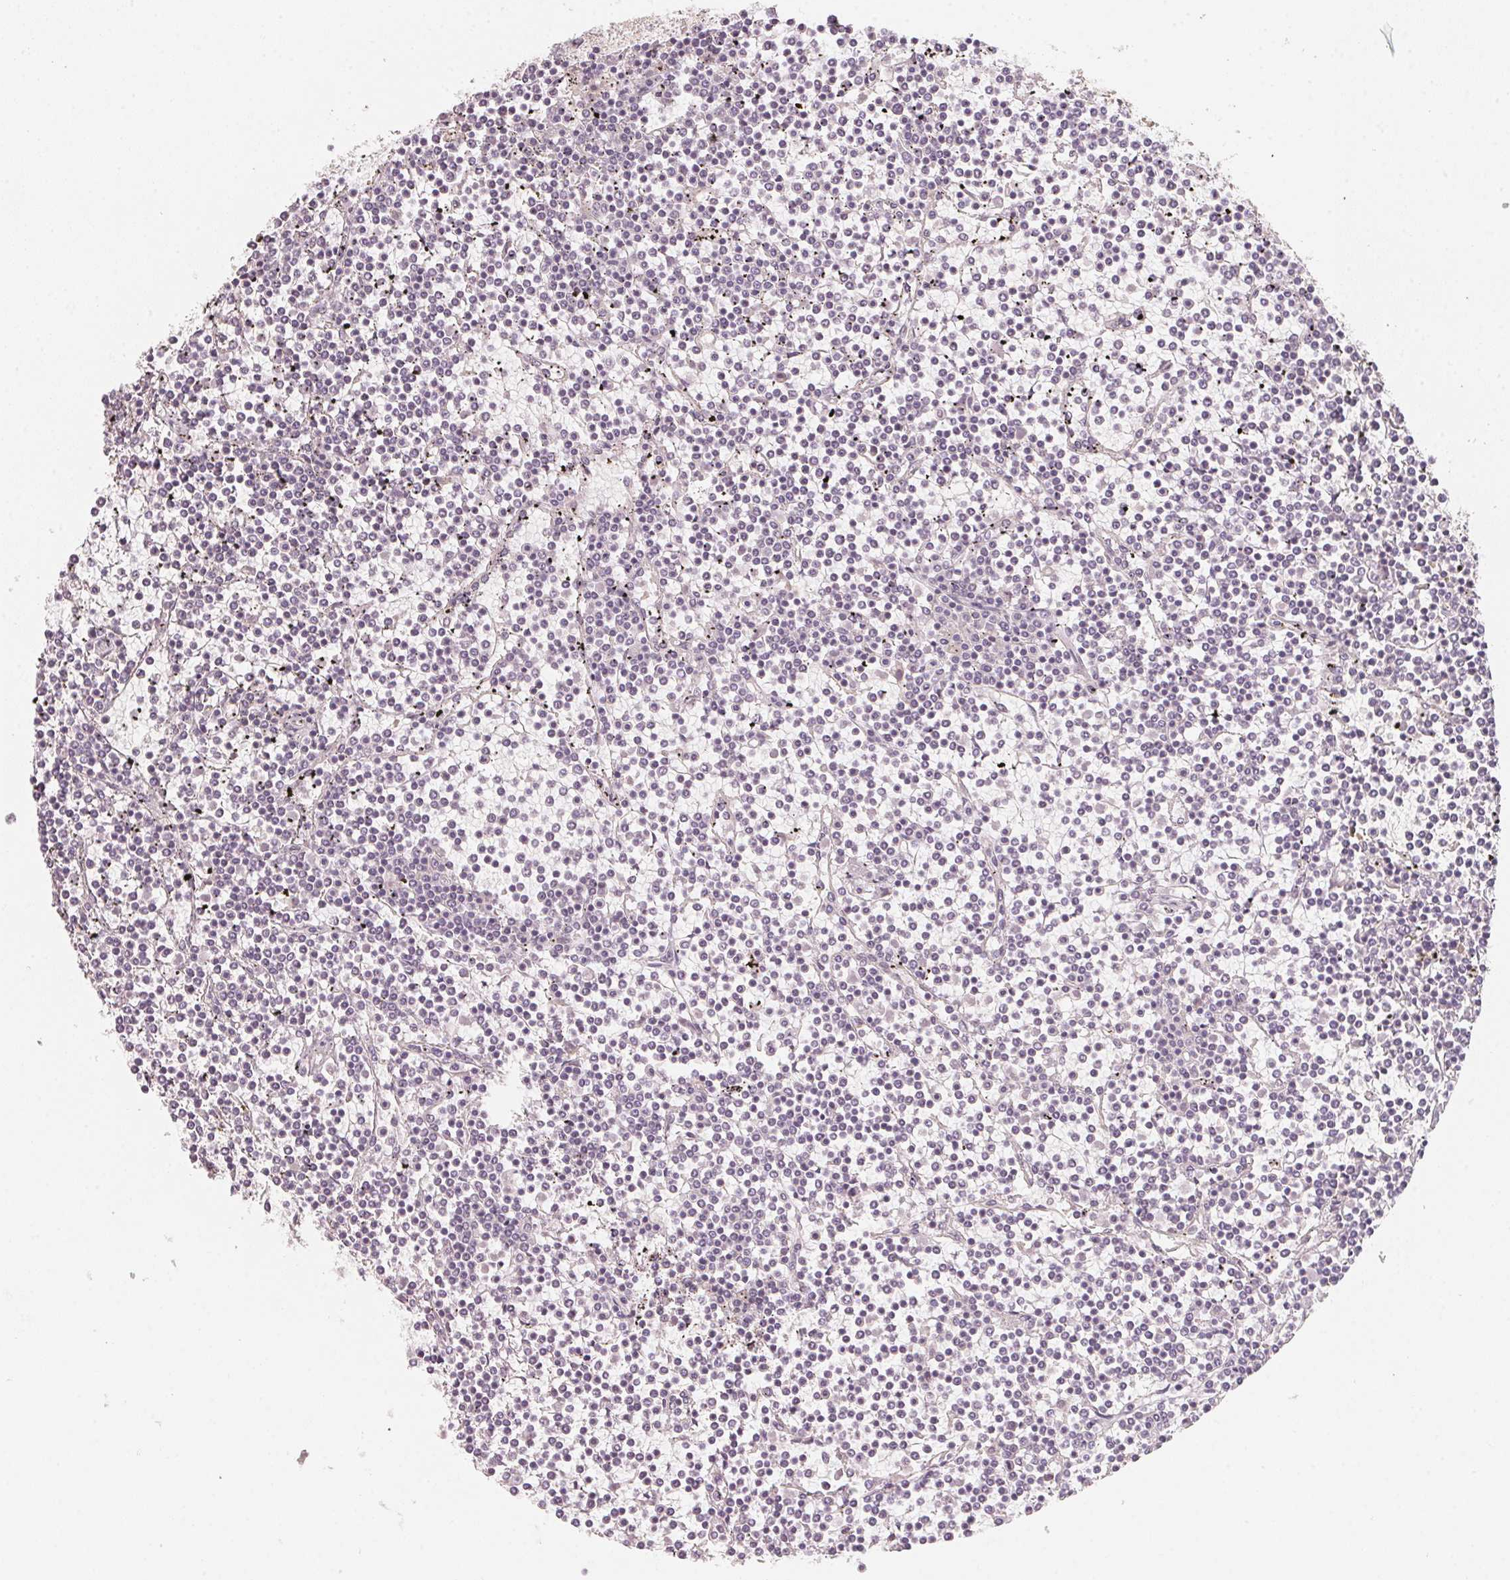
{"staining": {"intensity": "negative", "quantity": "none", "location": "none"}, "tissue": "lymphoma", "cell_type": "Tumor cells", "image_type": "cancer", "snomed": [{"axis": "morphology", "description": "Malignant lymphoma, non-Hodgkin's type, Low grade"}, {"axis": "topography", "description": "Spleen"}], "caption": "There is no significant expression in tumor cells of lymphoma.", "gene": "ANKRD31", "patient": {"sex": "female", "age": 19}}